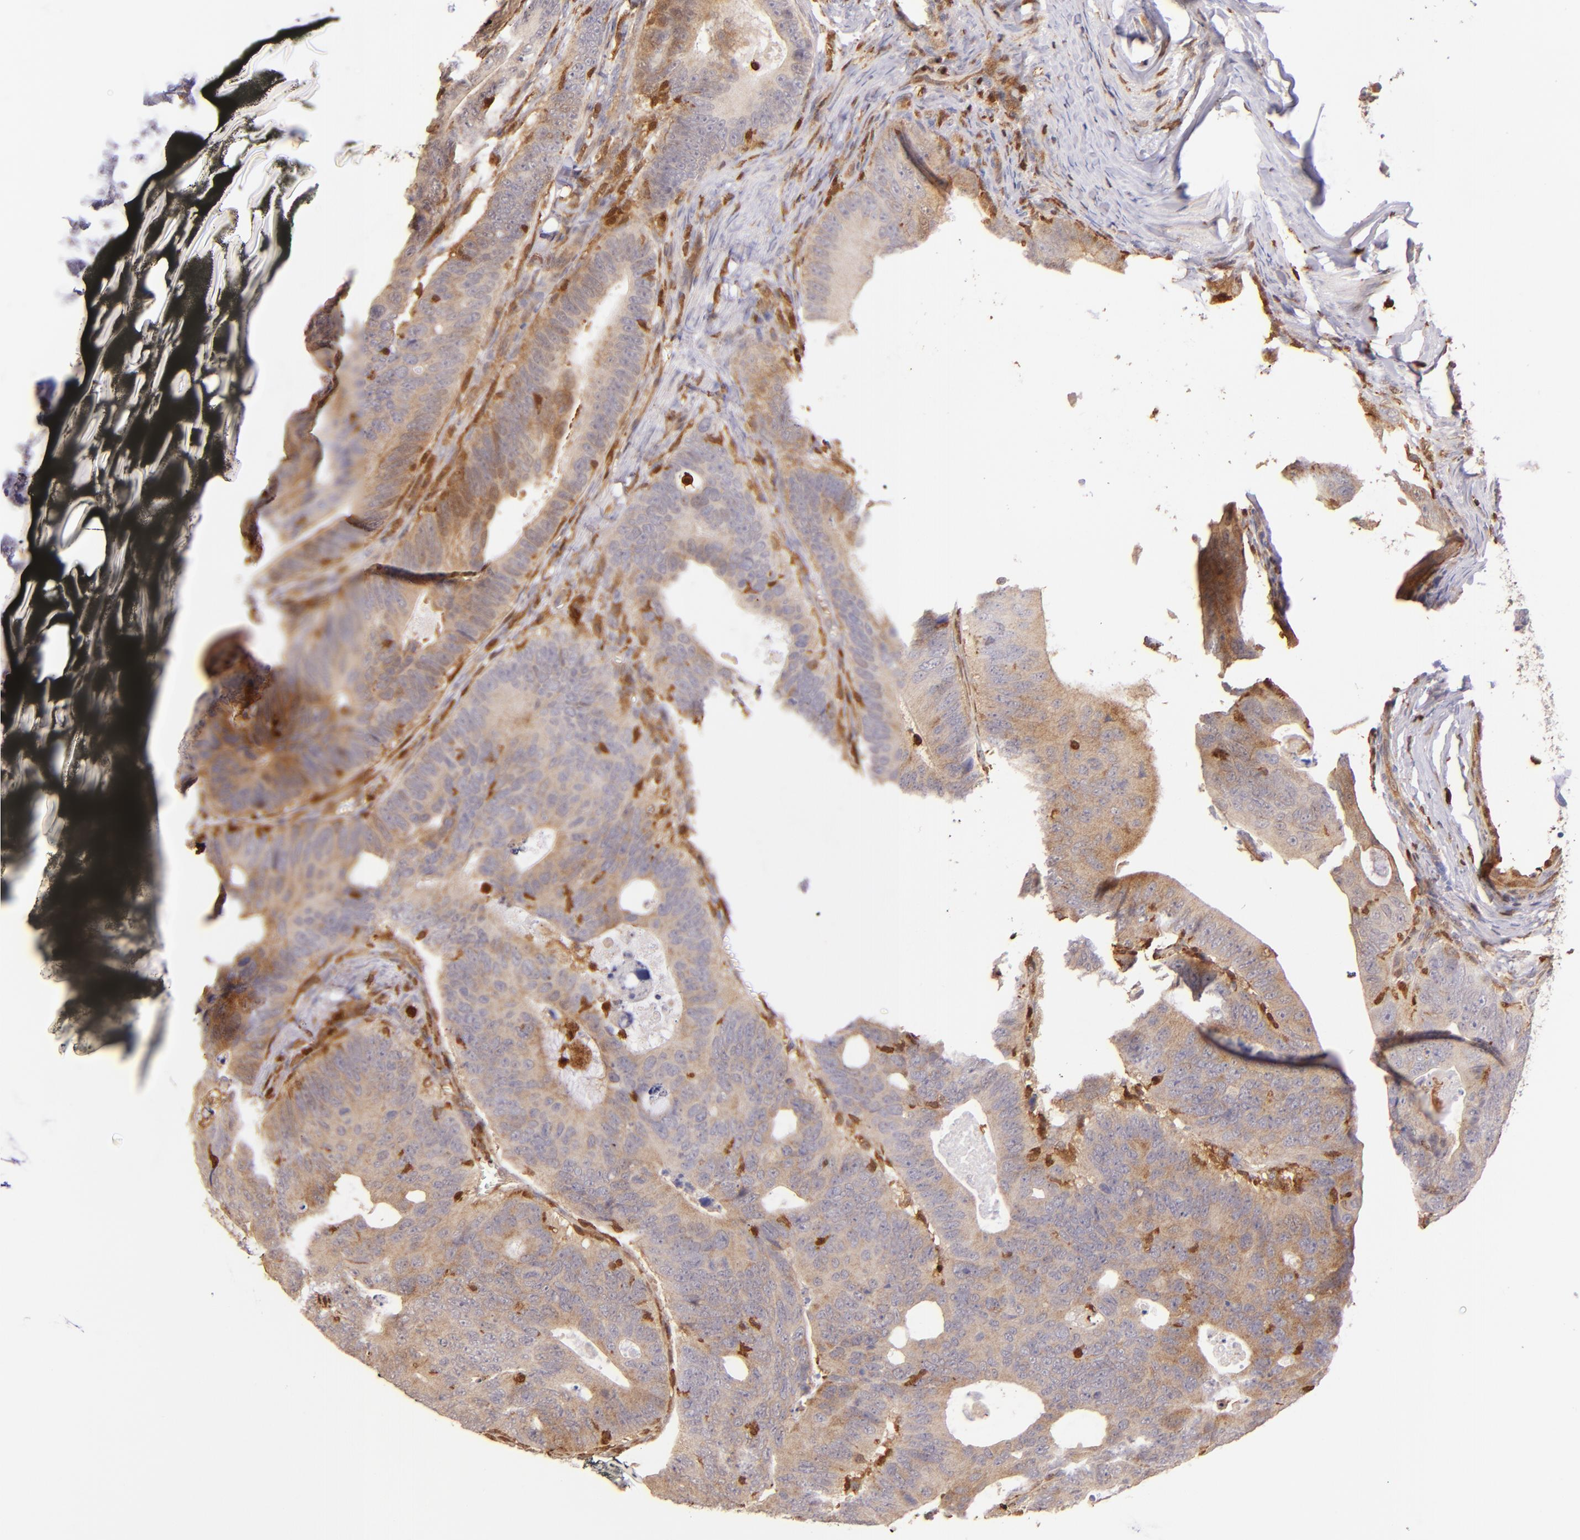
{"staining": {"intensity": "weak", "quantity": ">75%", "location": "cytoplasmic/membranous"}, "tissue": "colorectal cancer", "cell_type": "Tumor cells", "image_type": "cancer", "snomed": [{"axis": "morphology", "description": "Adenocarcinoma, NOS"}, {"axis": "topography", "description": "Colon"}], "caption": "Immunohistochemistry (IHC) (DAB (3,3'-diaminobenzidine)) staining of human adenocarcinoma (colorectal) demonstrates weak cytoplasmic/membranous protein staining in approximately >75% of tumor cells.", "gene": "BTK", "patient": {"sex": "female", "age": 55}}